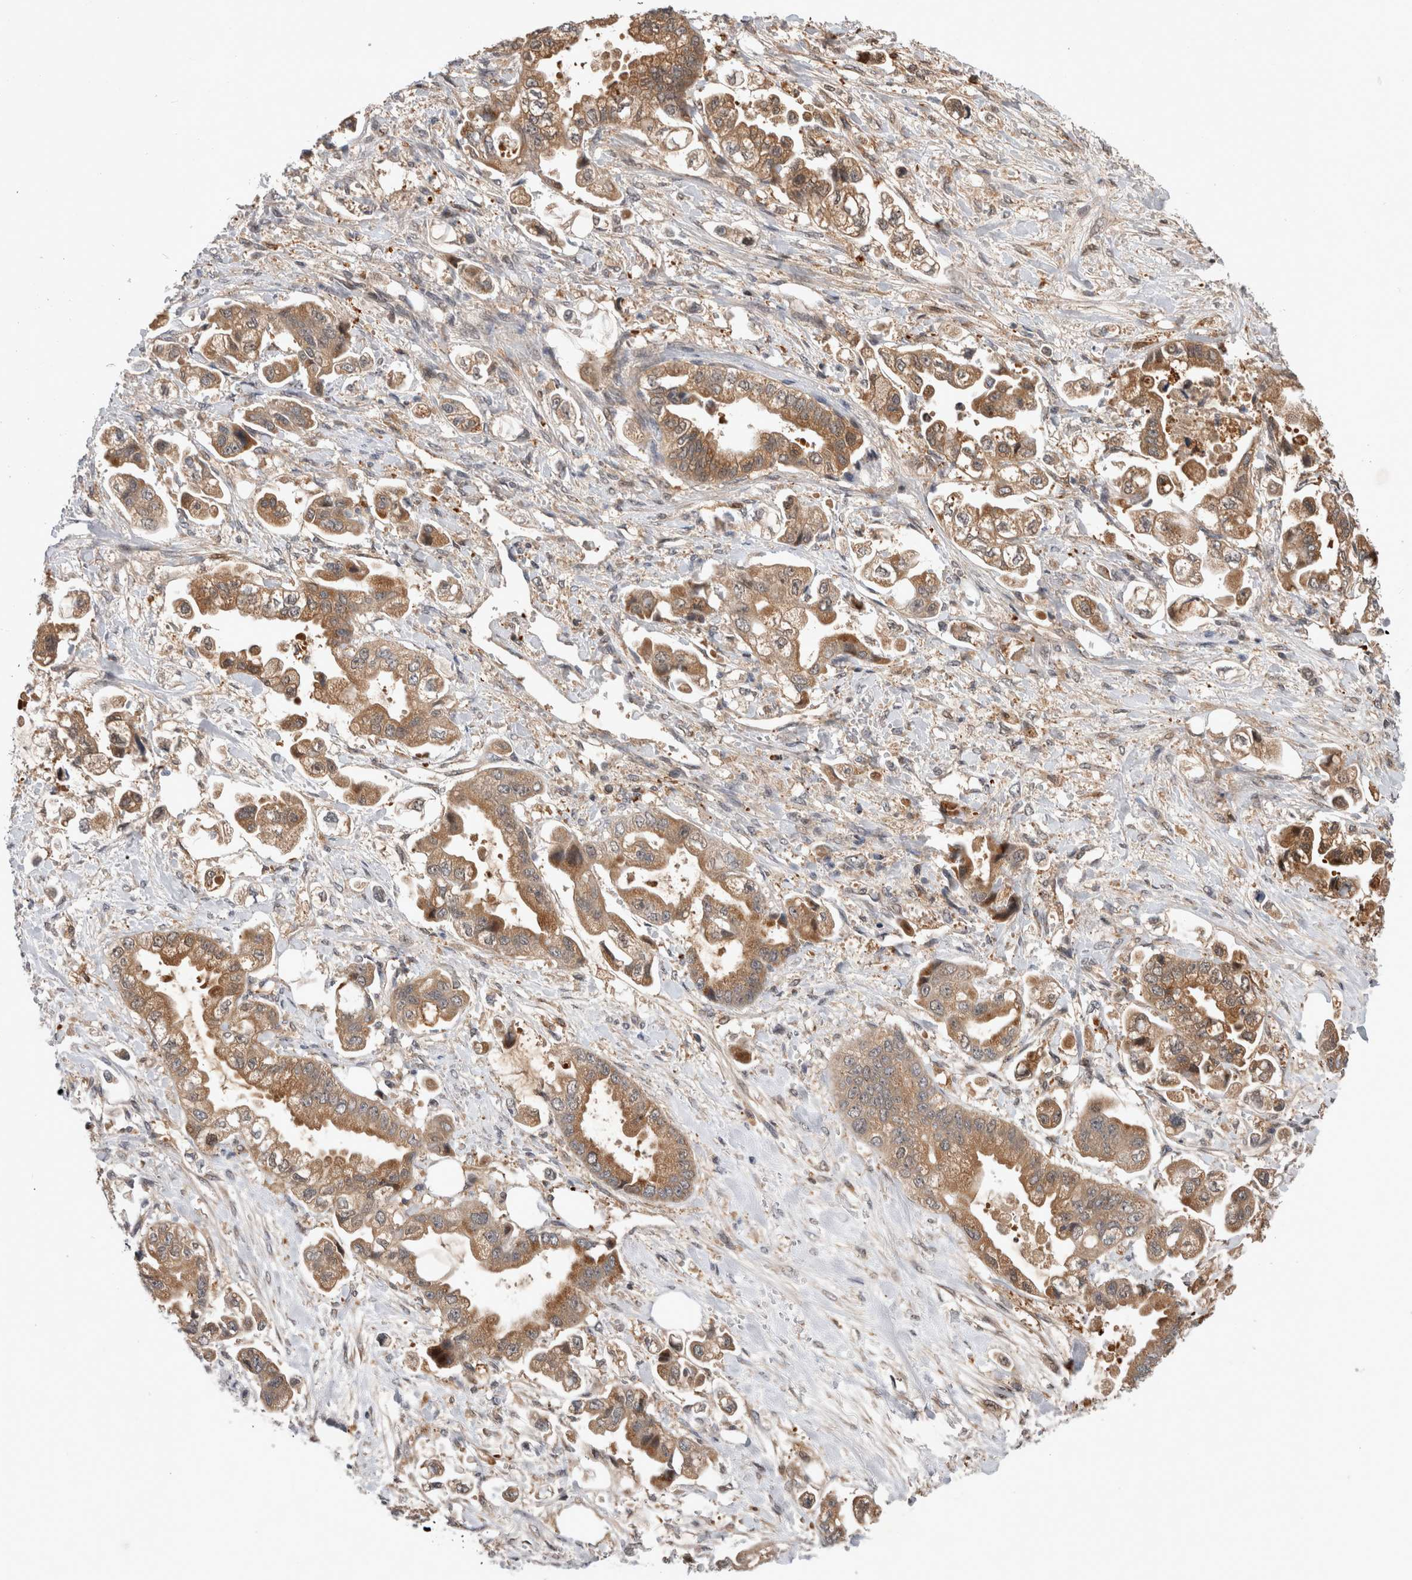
{"staining": {"intensity": "moderate", "quantity": ">75%", "location": "cytoplasmic/membranous"}, "tissue": "stomach cancer", "cell_type": "Tumor cells", "image_type": "cancer", "snomed": [{"axis": "morphology", "description": "Adenocarcinoma, NOS"}, {"axis": "topography", "description": "Stomach"}], "caption": "Immunohistochemistry (IHC) micrograph of neoplastic tissue: human stomach adenocarcinoma stained using IHC demonstrates medium levels of moderate protein expression localized specifically in the cytoplasmic/membranous of tumor cells, appearing as a cytoplasmic/membranous brown color.", "gene": "MRPL37", "patient": {"sex": "male", "age": 62}}